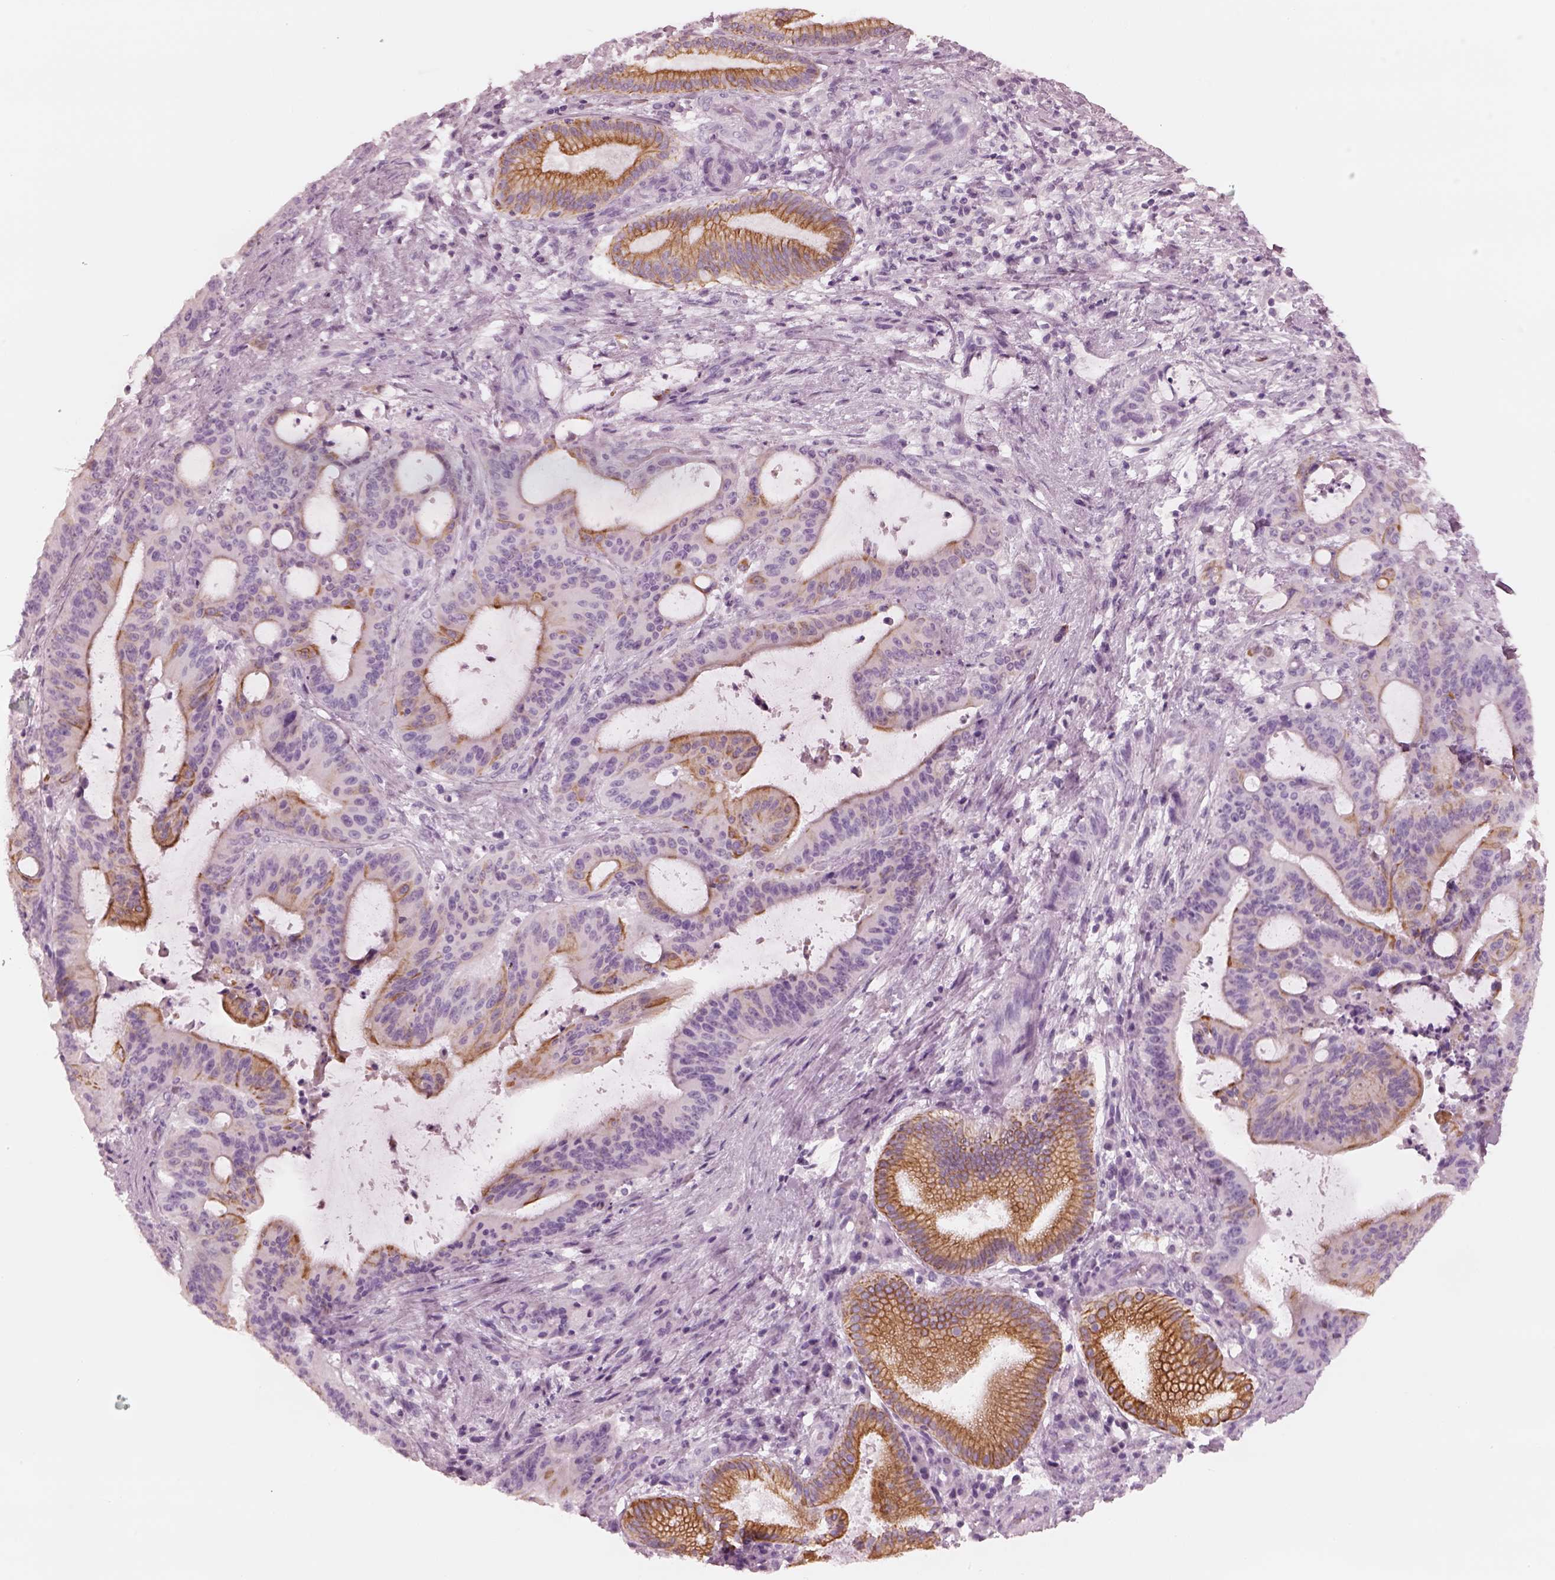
{"staining": {"intensity": "negative", "quantity": "none", "location": "none"}, "tissue": "liver cancer", "cell_type": "Tumor cells", "image_type": "cancer", "snomed": [{"axis": "morphology", "description": "Cholangiocarcinoma"}, {"axis": "topography", "description": "Liver"}], "caption": "Immunohistochemistry (IHC) micrograph of human liver cancer stained for a protein (brown), which demonstrates no expression in tumor cells.", "gene": "PON3", "patient": {"sex": "female", "age": 73}}